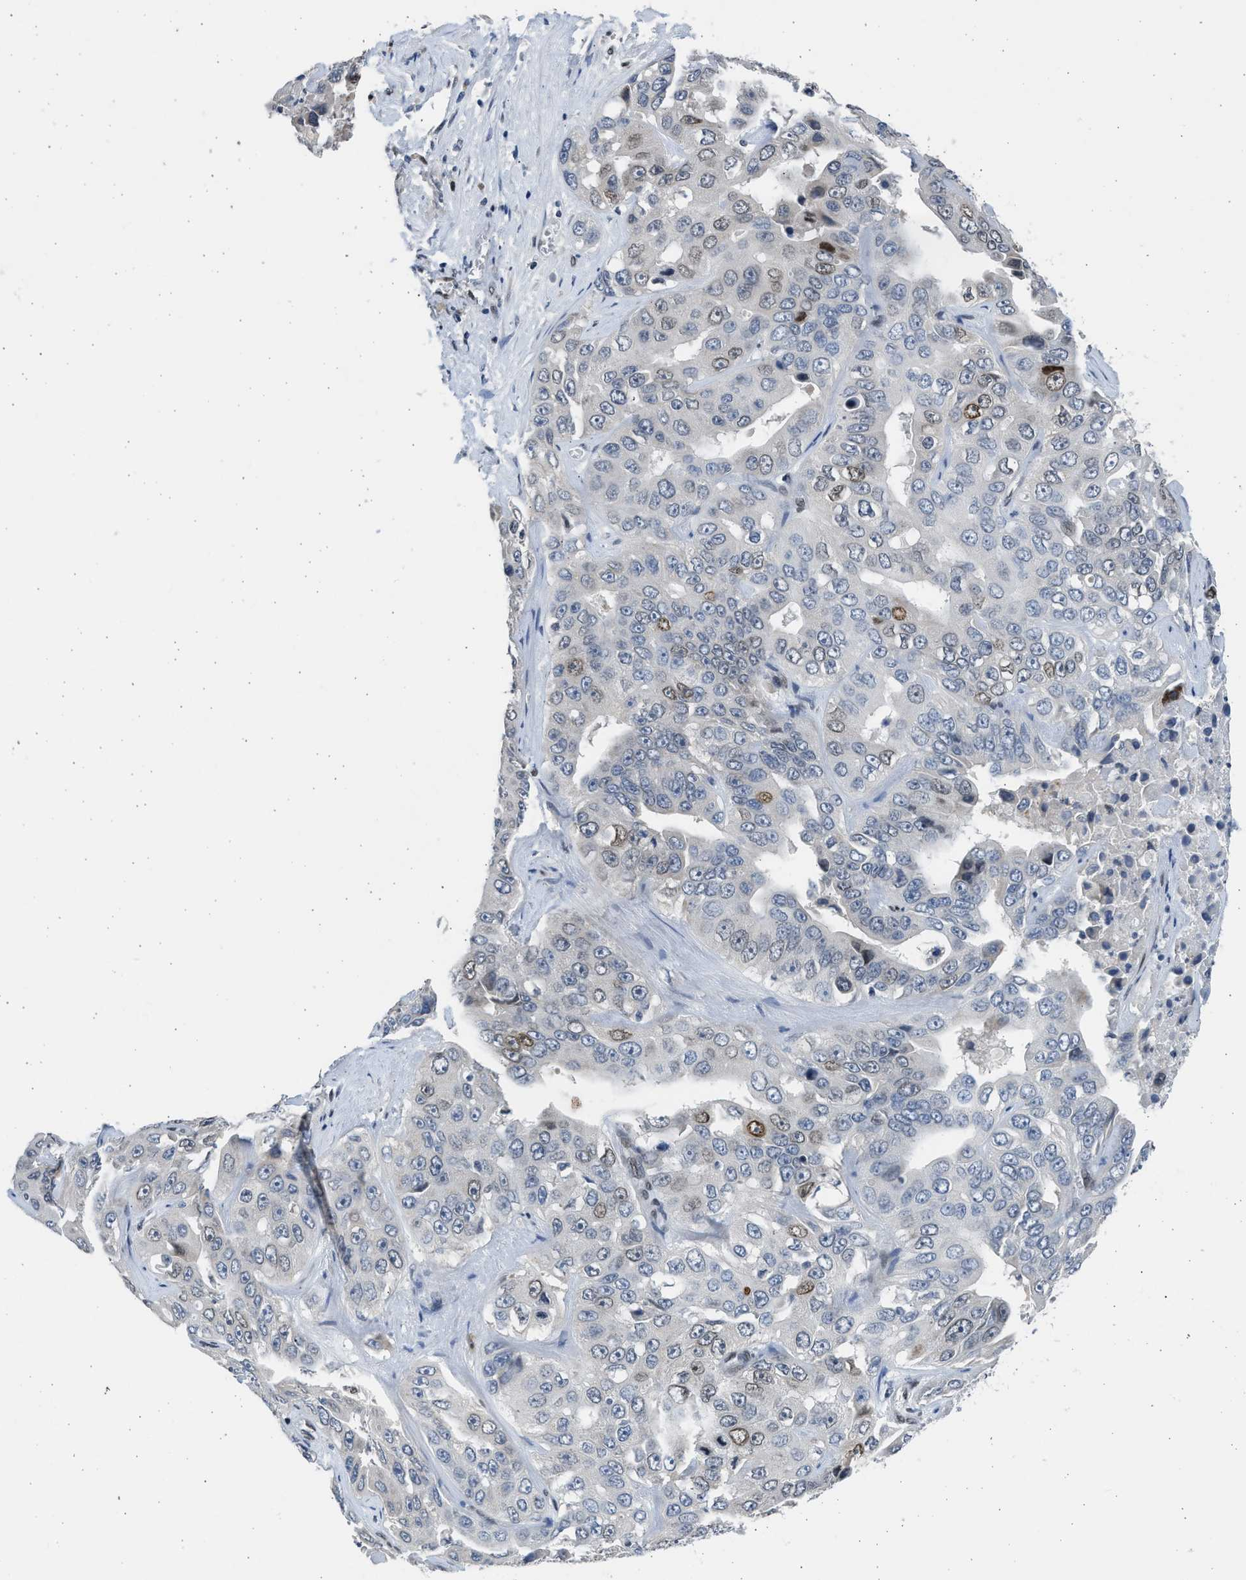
{"staining": {"intensity": "moderate", "quantity": "<25%", "location": "nuclear"}, "tissue": "liver cancer", "cell_type": "Tumor cells", "image_type": "cancer", "snomed": [{"axis": "morphology", "description": "Cholangiocarcinoma"}, {"axis": "topography", "description": "Liver"}], "caption": "Immunohistochemistry photomicrograph of neoplastic tissue: liver cancer (cholangiocarcinoma) stained using IHC demonstrates low levels of moderate protein expression localized specifically in the nuclear of tumor cells, appearing as a nuclear brown color.", "gene": "HMGN3", "patient": {"sex": "female", "age": 52}}